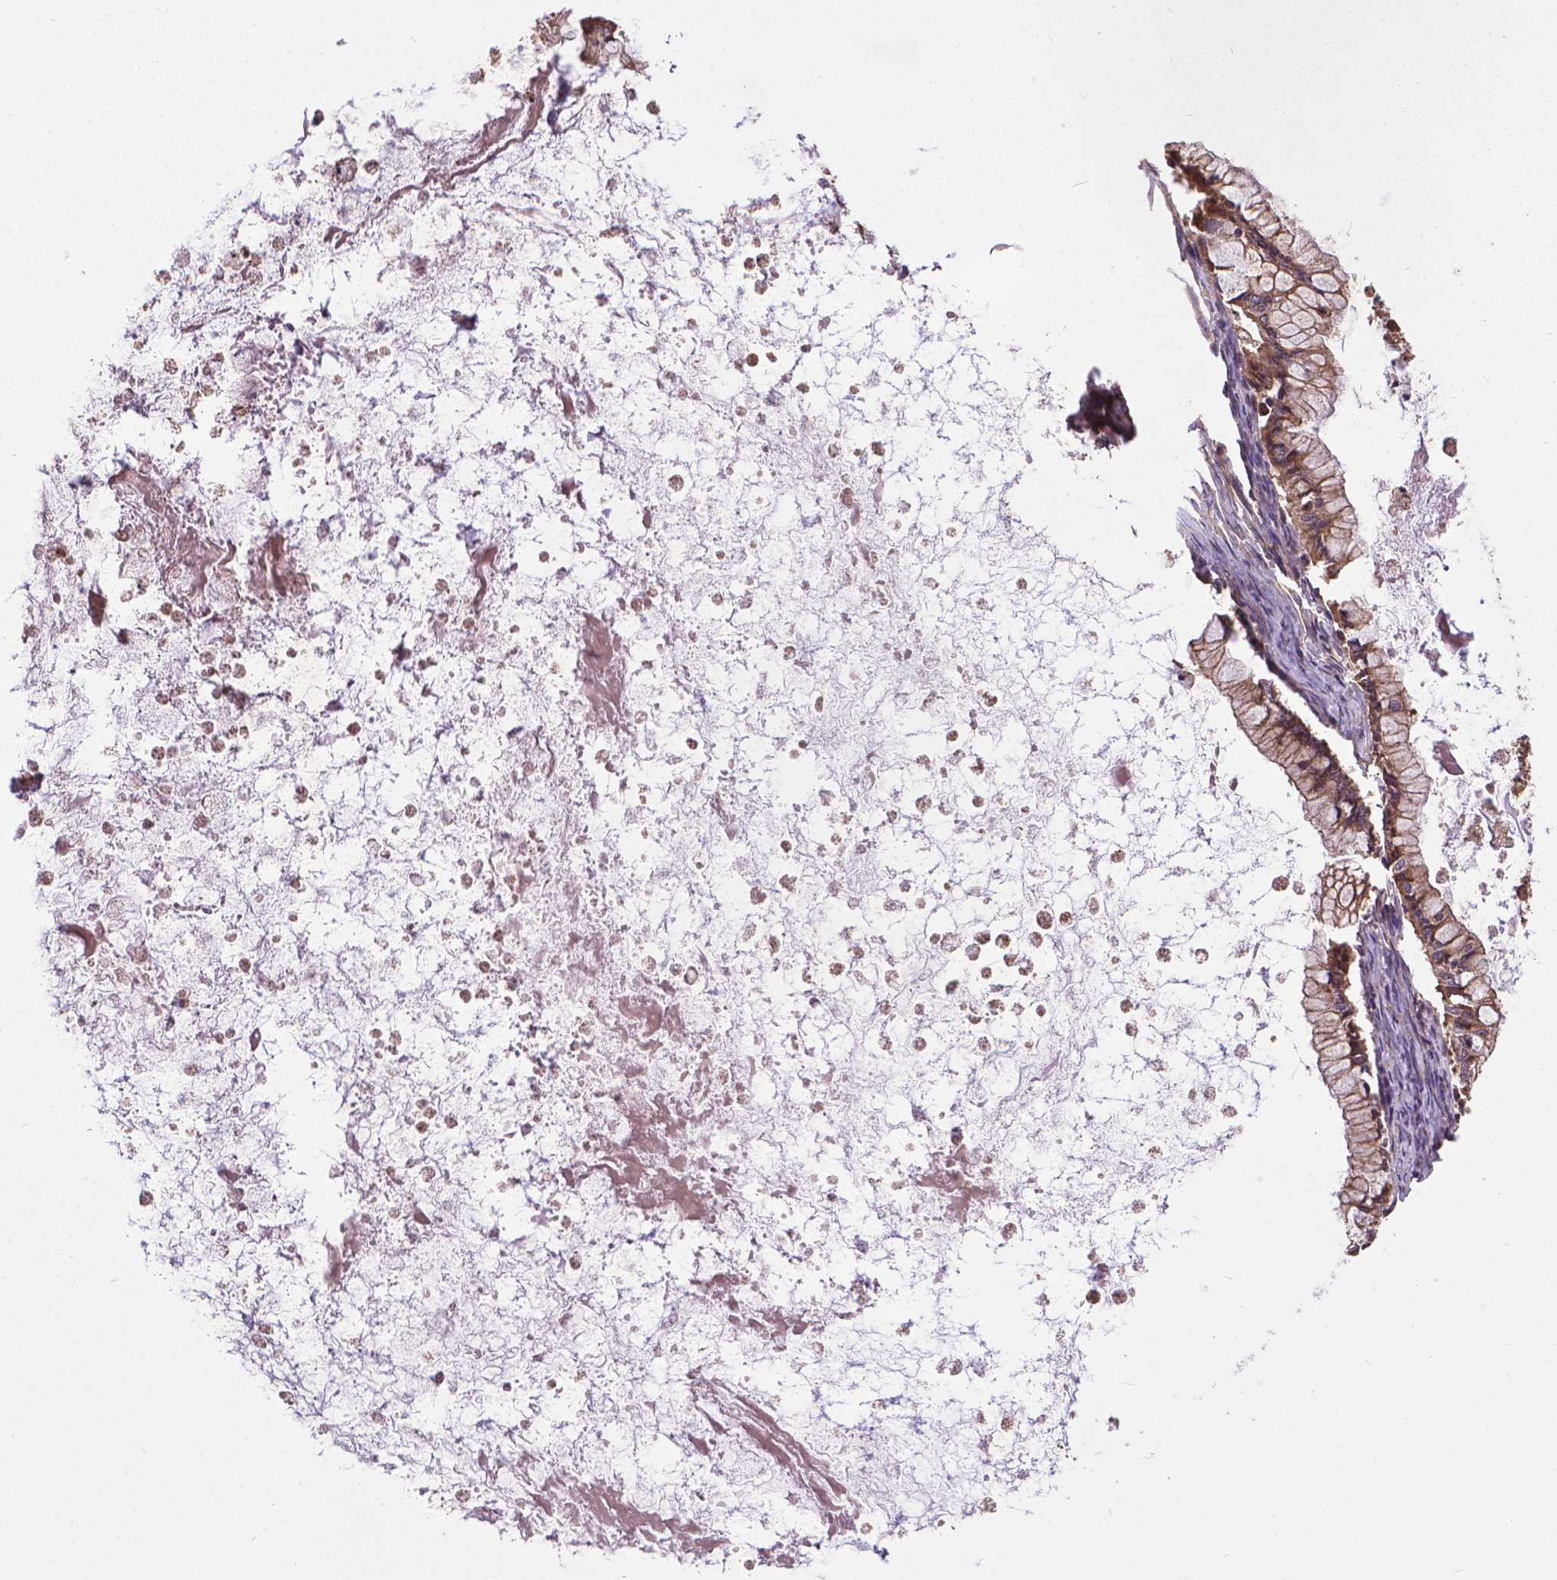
{"staining": {"intensity": "moderate", "quantity": ">75%", "location": "cytoplasmic/membranous"}, "tissue": "ovarian cancer", "cell_type": "Tumor cells", "image_type": "cancer", "snomed": [{"axis": "morphology", "description": "Cystadenocarcinoma, mucinous, NOS"}, {"axis": "topography", "description": "Ovary"}], "caption": "Tumor cells show medium levels of moderate cytoplasmic/membranous staining in approximately >75% of cells in mucinous cystadenocarcinoma (ovarian). (Stains: DAB in brown, nuclei in blue, Microscopy: brightfield microscopy at high magnification).", "gene": "ZNF616", "patient": {"sex": "female", "age": 67}}